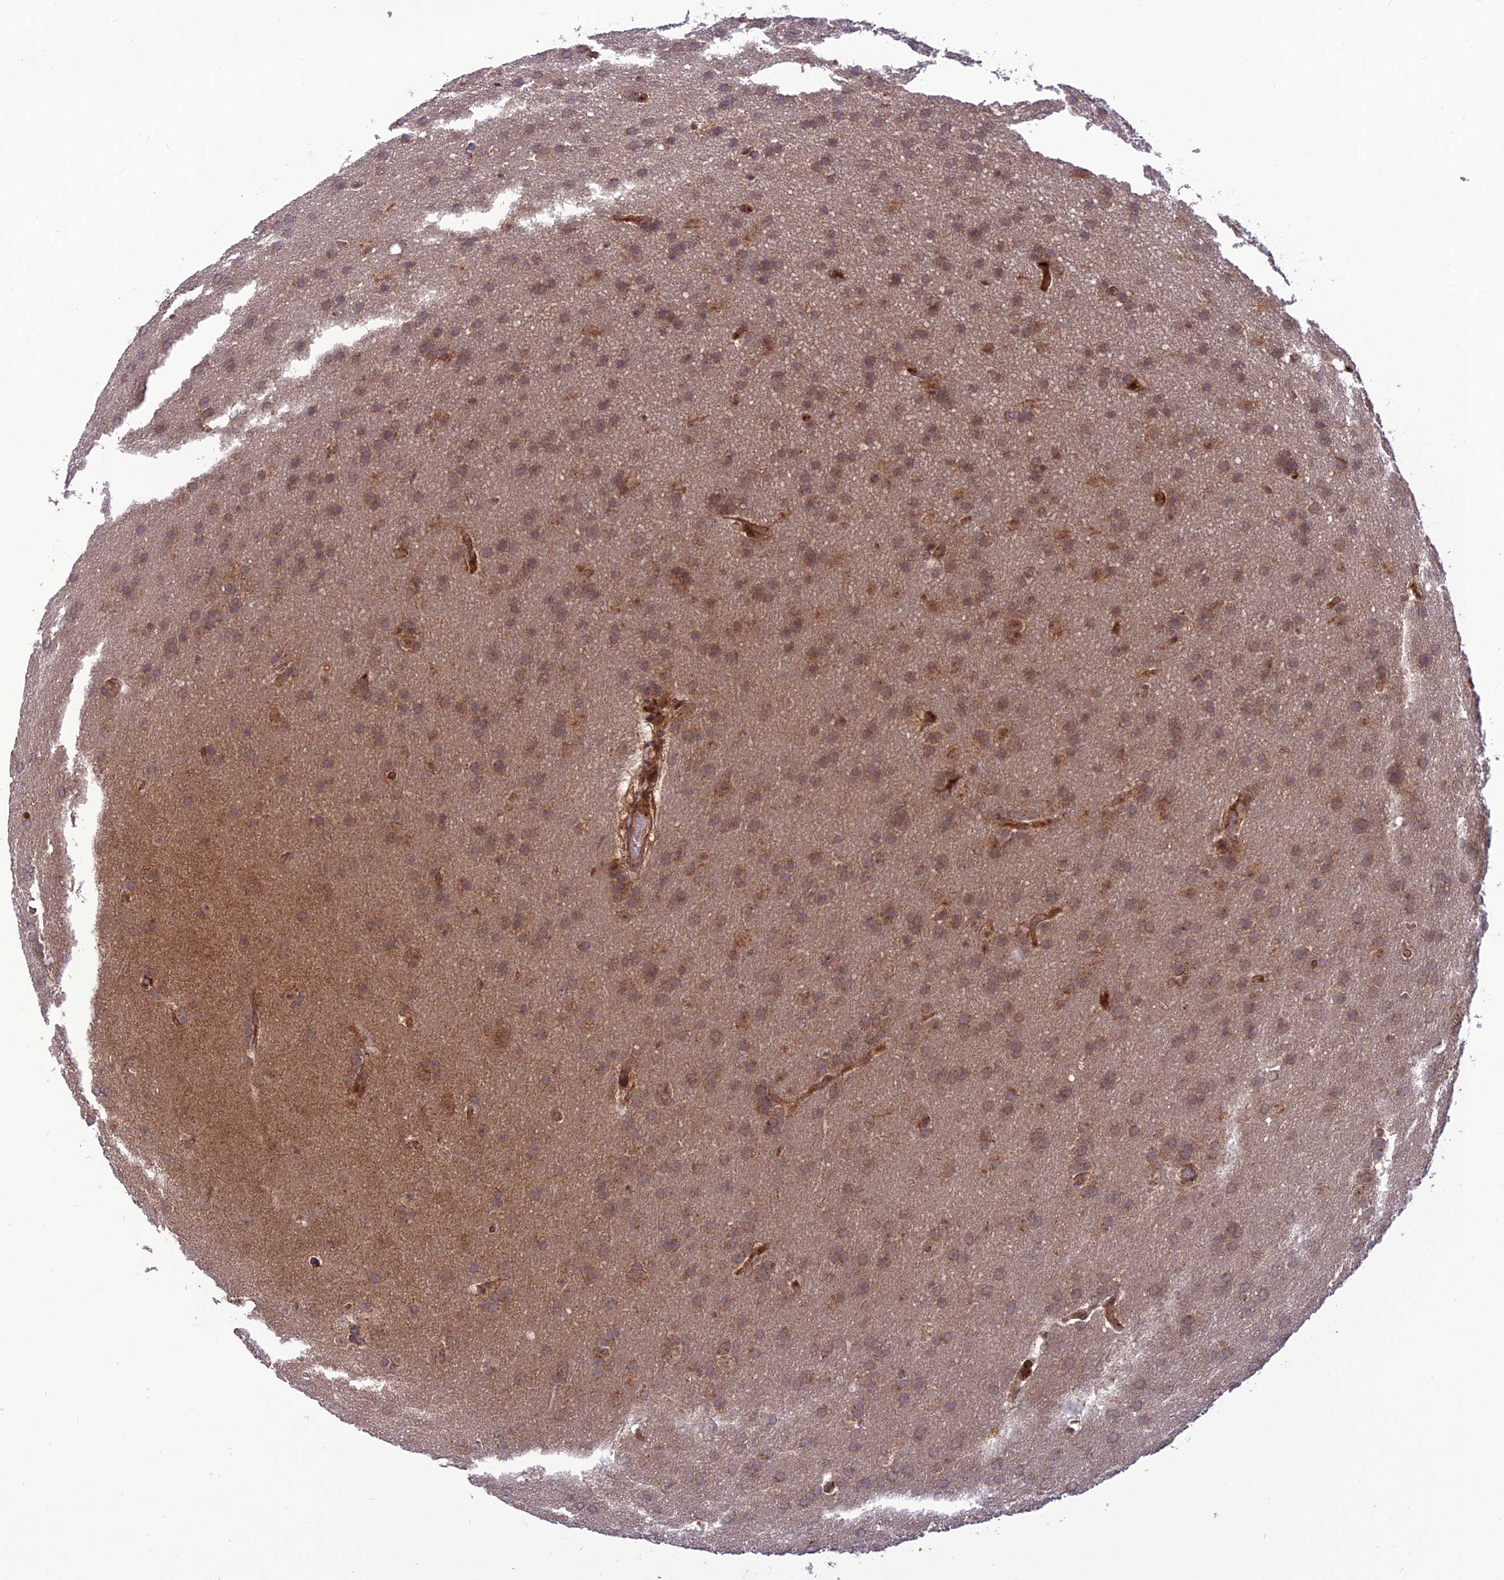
{"staining": {"intensity": "moderate", "quantity": ">75%", "location": "cytoplasmic/membranous"}, "tissue": "glioma", "cell_type": "Tumor cells", "image_type": "cancer", "snomed": [{"axis": "morphology", "description": "Glioma, malignant, Low grade"}, {"axis": "topography", "description": "Brain"}], "caption": "Moderate cytoplasmic/membranous staining for a protein is identified in about >75% of tumor cells of malignant glioma (low-grade) using IHC.", "gene": "NDUFC1", "patient": {"sex": "female", "age": 32}}